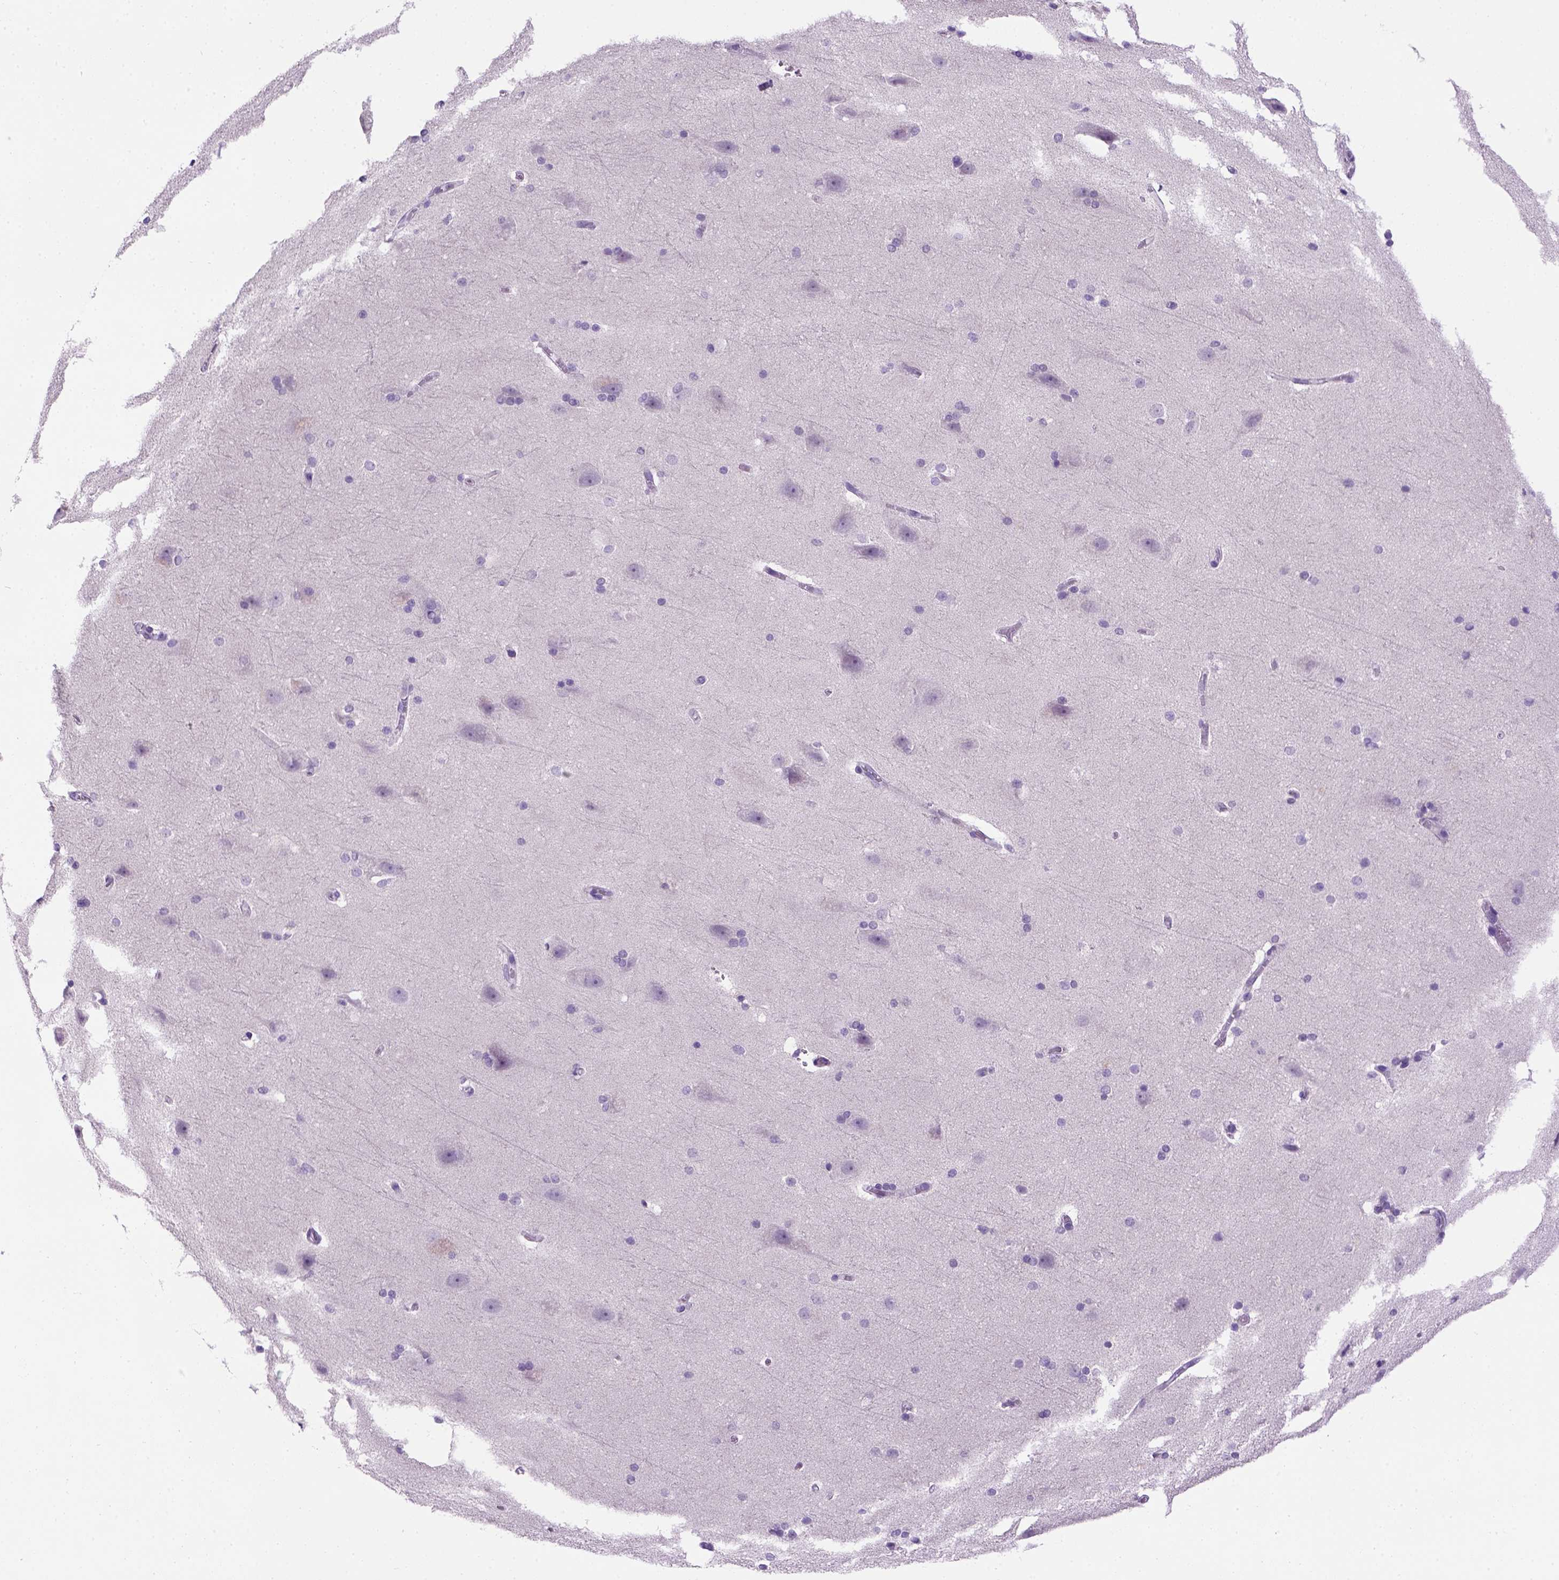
{"staining": {"intensity": "negative", "quantity": "none", "location": "none"}, "tissue": "hippocampus", "cell_type": "Glial cells", "image_type": "normal", "snomed": [{"axis": "morphology", "description": "Normal tissue, NOS"}, {"axis": "topography", "description": "Cerebral cortex"}, {"axis": "topography", "description": "Hippocampus"}], "caption": "This is an immunohistochemistry (IHC) photomicrograph of benign human hippocampus. There is no staining in glial cells.", "gene": "CDH1", "patient": {"sex": "female", "age": 19}}